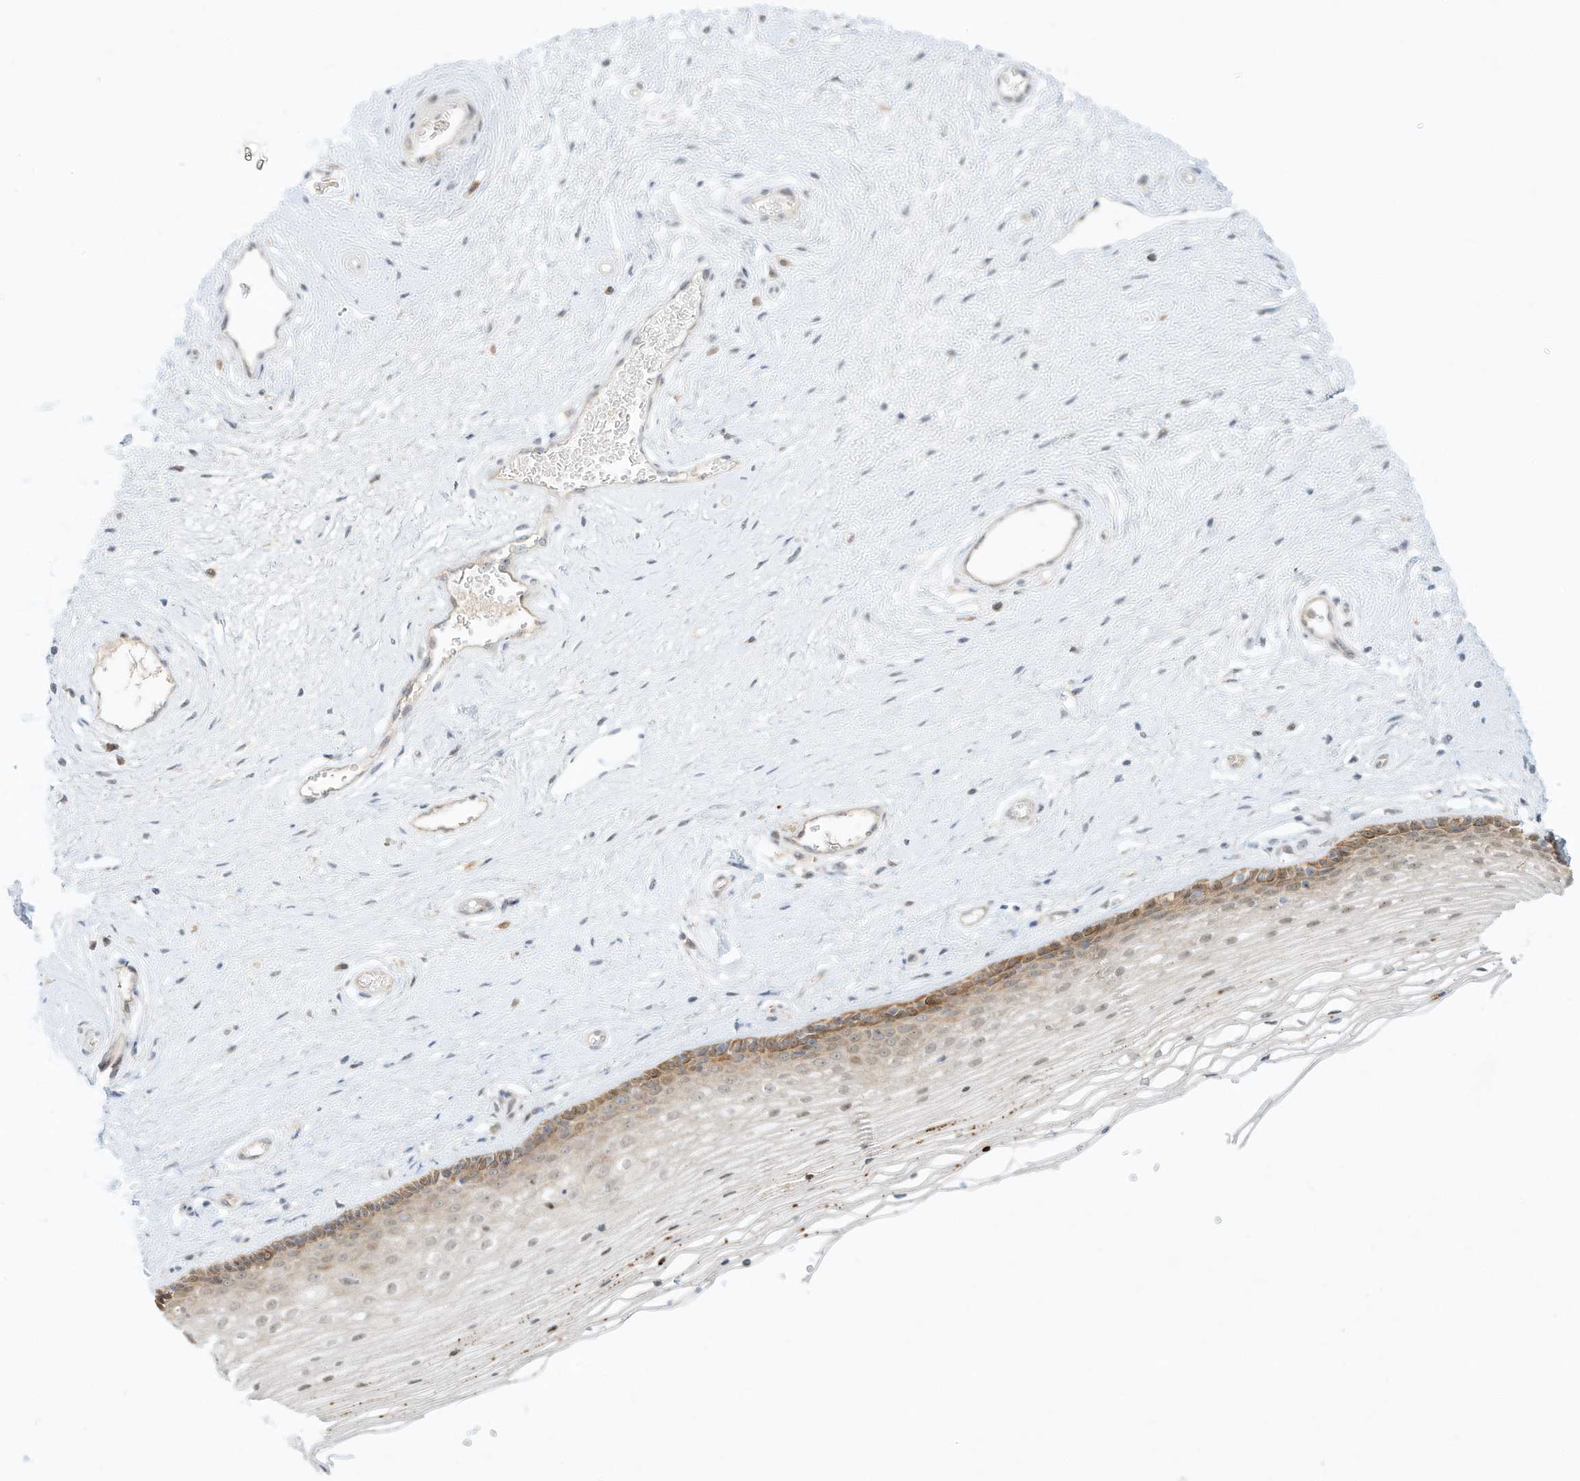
{"staining": {"intensity": "moderate", "quantity": "25%-75%", "location": "cytoplasmic/membranous"}, "tissue": "vagina", "cell_type": "Squamous epithelial cells", "image_type": "normal", "snomed": [{"axis": "morphology", "description": "Normal tissue, NOS"}, {"axis": "topography", "description": "Vagina"}], "caption": "A medium amount of moderate cytoplasmic/membranous expression is appreciated in approximately 25%-75% of squamous epithelial cells in benign vagina.", "gene": "PAK6", "patient": {"sex": "female", "age": 46}}